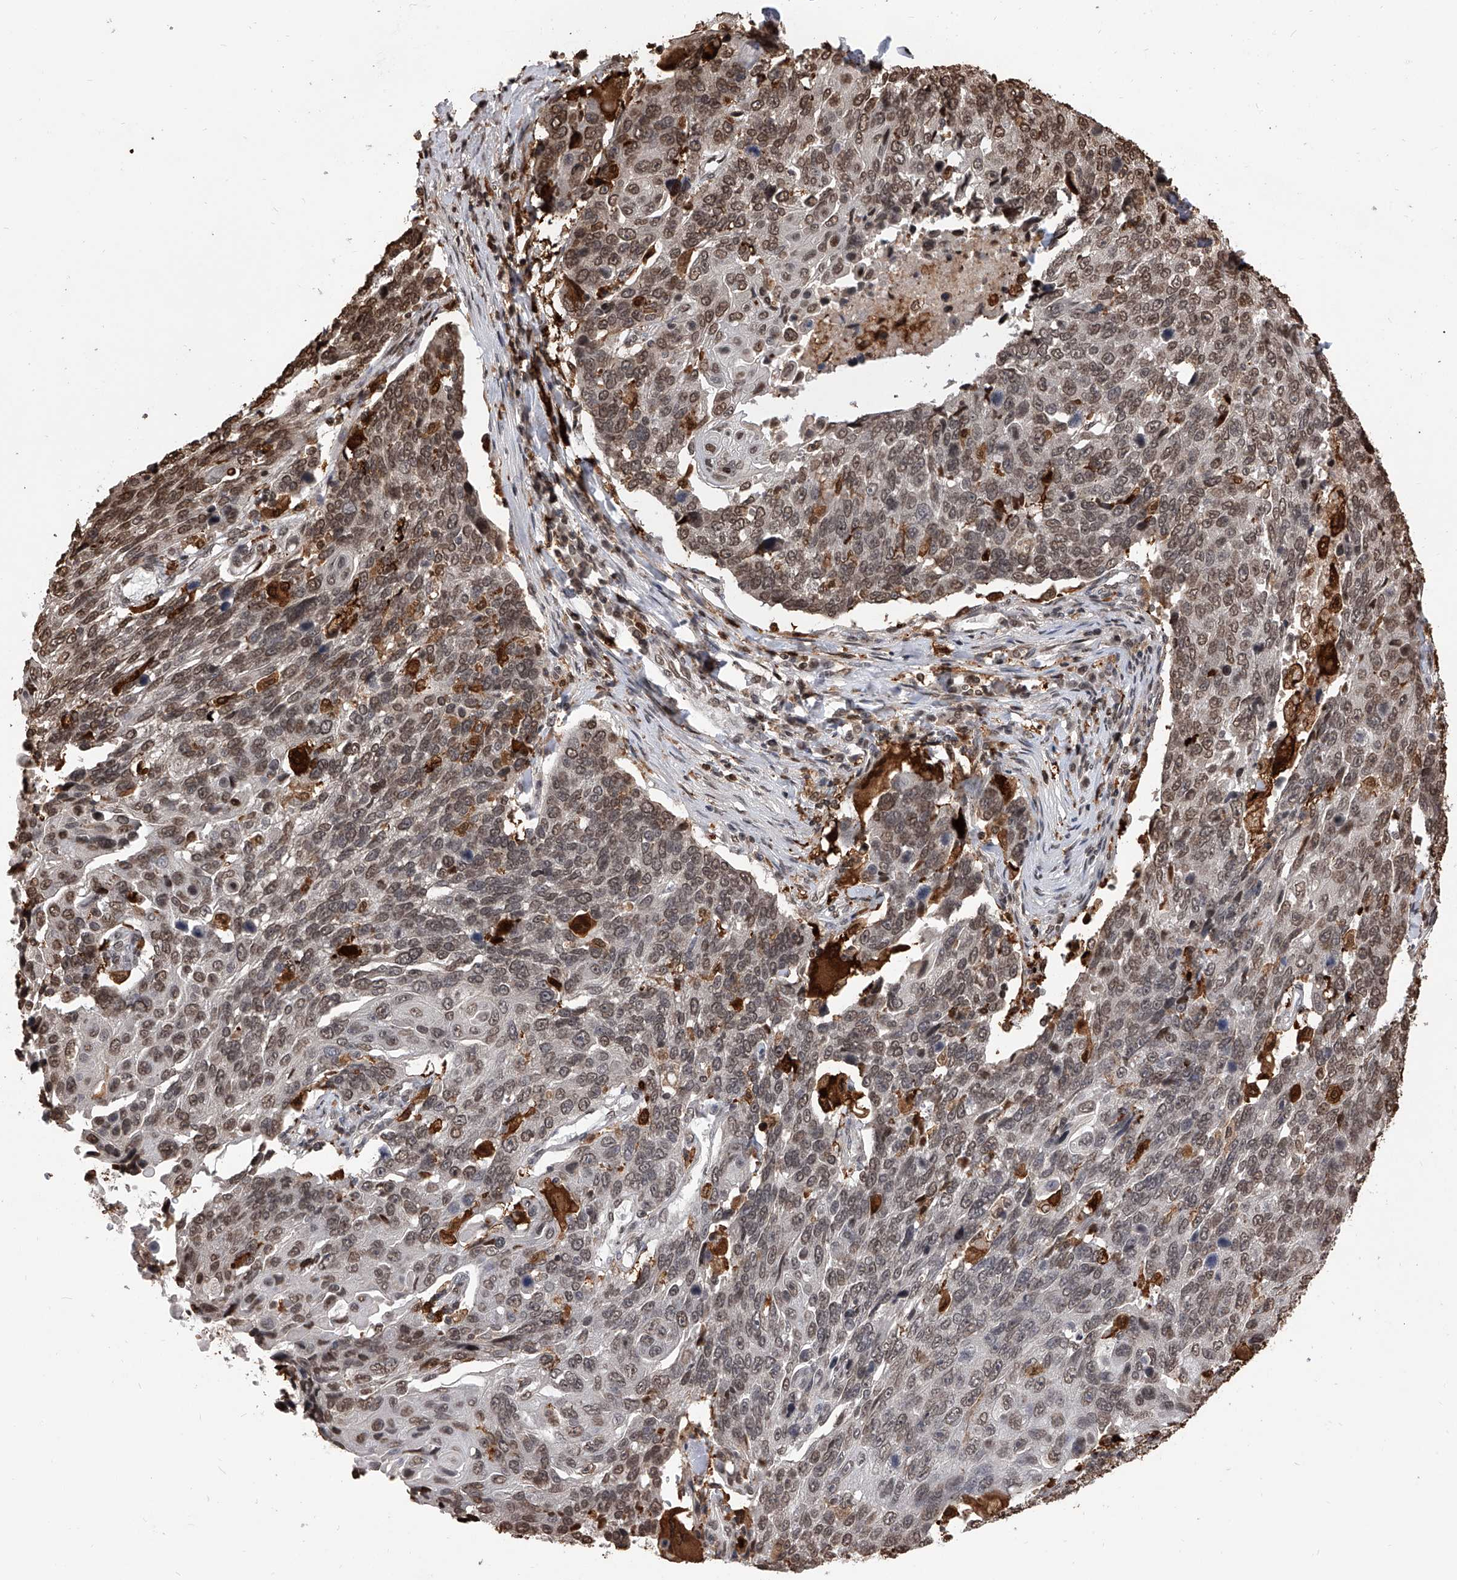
{"staining": {"intensity": "moderate", "quantity": "25%-75%", "location": "nuclear"}, "tissue": "lung cancer", "cell_type": "Tumor cells", "image_type": "cancer", "snomed": [{"axis": "morphology", "description": "Squamous cell carcinoma, NOS"}, {"axis": "topography", "description": "Lung"}], "caption": "Moderate nuclear staining is appreciated in approximately 25%-75% of tumor cells in lung squamous cell carcinoma. The protein is shown in brown color, while the nuclei are stained blue.", "gene": "CFAP410", "patient": {"sex": "male", "age": 66}}